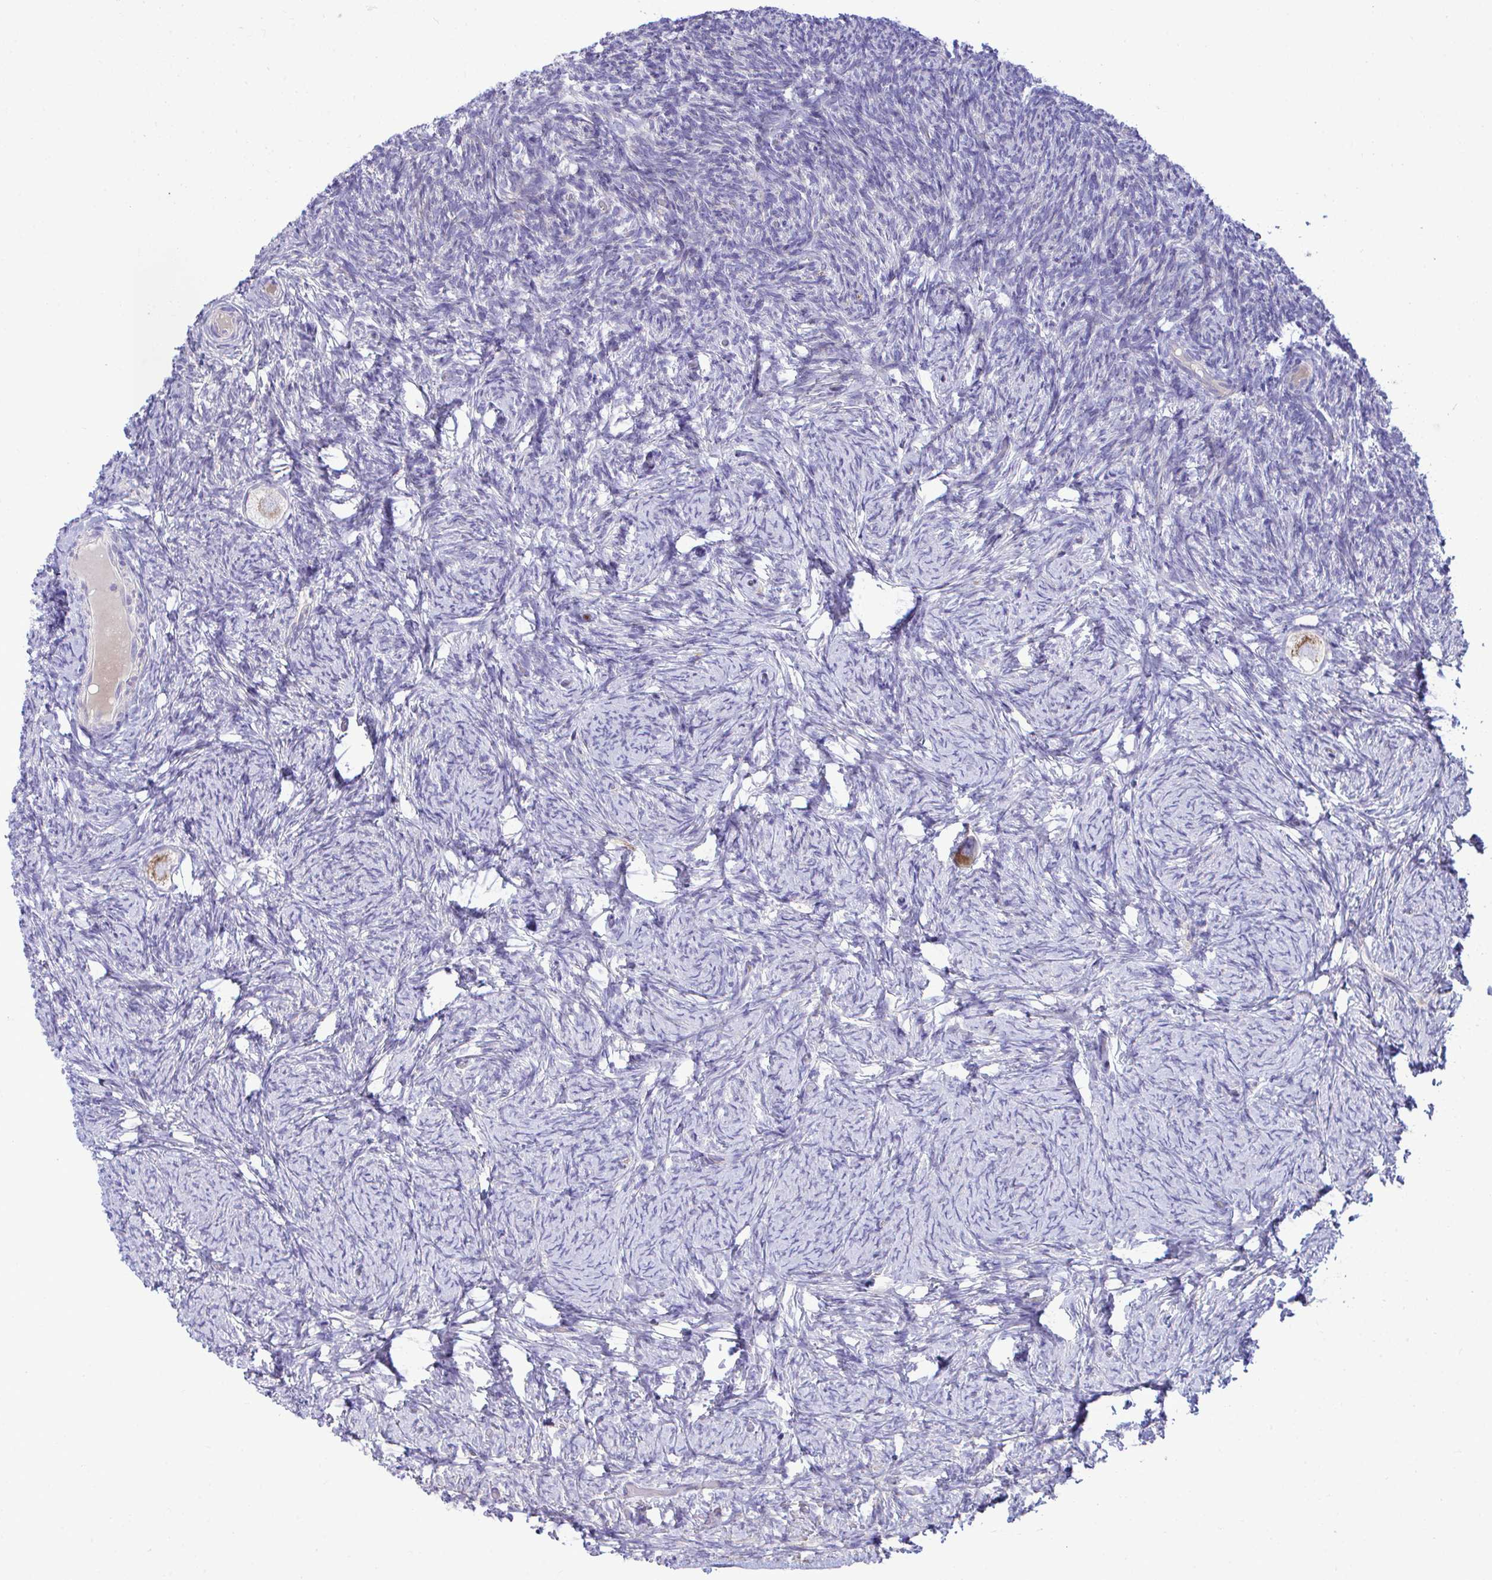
{"staining": {"intensity": "moderate", "quantity": ">75%", "location": "cytoplasmic/membranous"}, "tissue": "ovary", "cell_type": "Follicle cells", "image_type": "normal", "snomed": [{"axis": "morphology", "description": "Normal tissue, NOS"}, {"axis": "topography", "description": "Ovary"}], "caption": "Protein staining of normal ovary exhibits moderate cytoplasmic/membranous positivity in approximately >75% of follicle cells.", "gene": "MRPS16", "patient": {"sex": "female", "age": 34}}